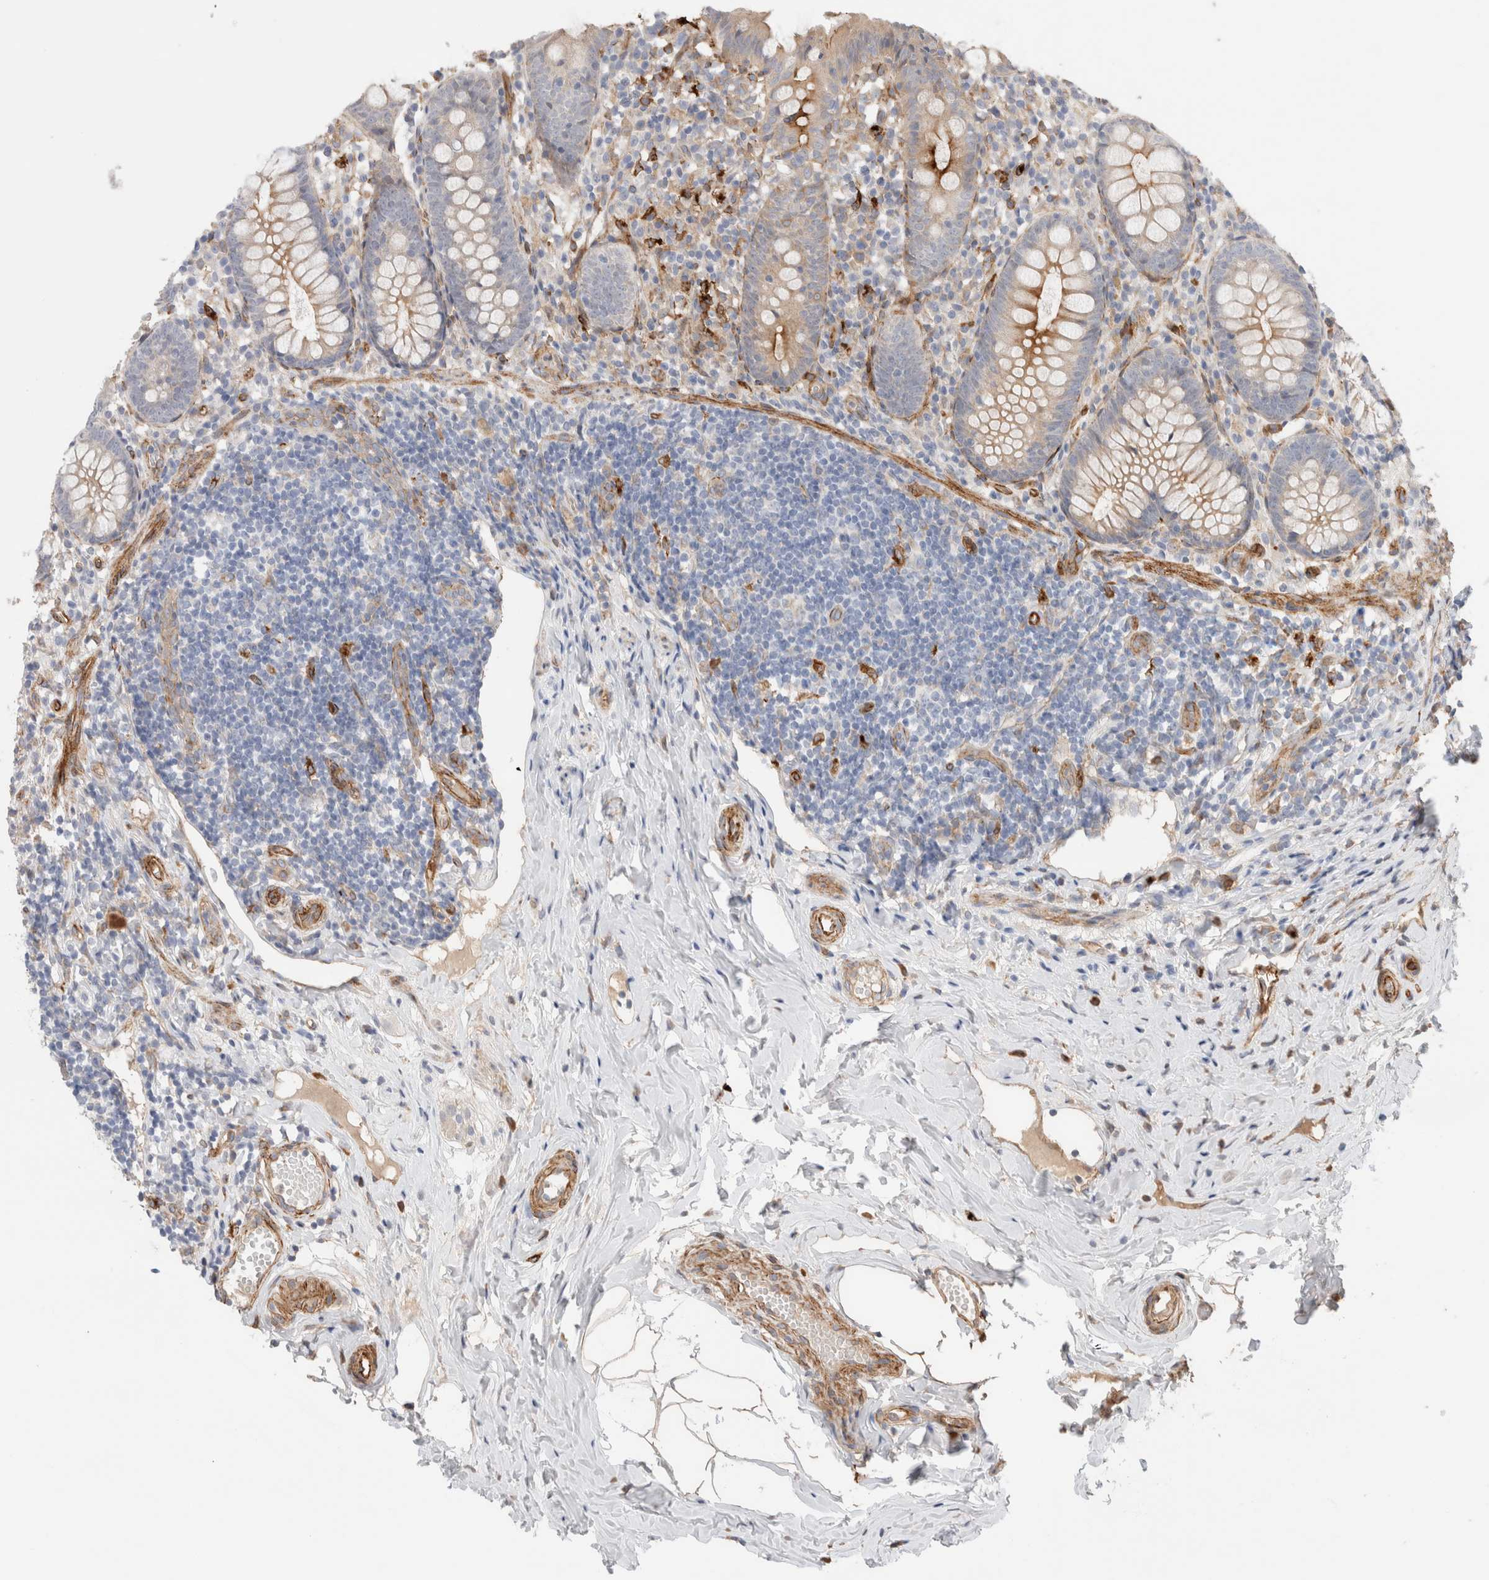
{"staining": {"intensity": "weak", "quantity": "25%-75%", "location": "cytoplasmic/membranous"}, "tissue": "appendix", "cell_type": "Glandular cells", "image_type": "normal", "snomed": [{"axis": "morphology", "description": "Normal tissue, NOS"}, {"axis": "topography", "description": "Appendix"}], "caption": "Immunohistochemical staining of benign appendix reveals low levels of weak cytoplasmic/membranous staining in about 25%-75% of glandular cells. (Brightfield microscopy of DAB IHC at high magnification).", "gene": "RAB32", "patient": {"sex": "female", "age": 20}}